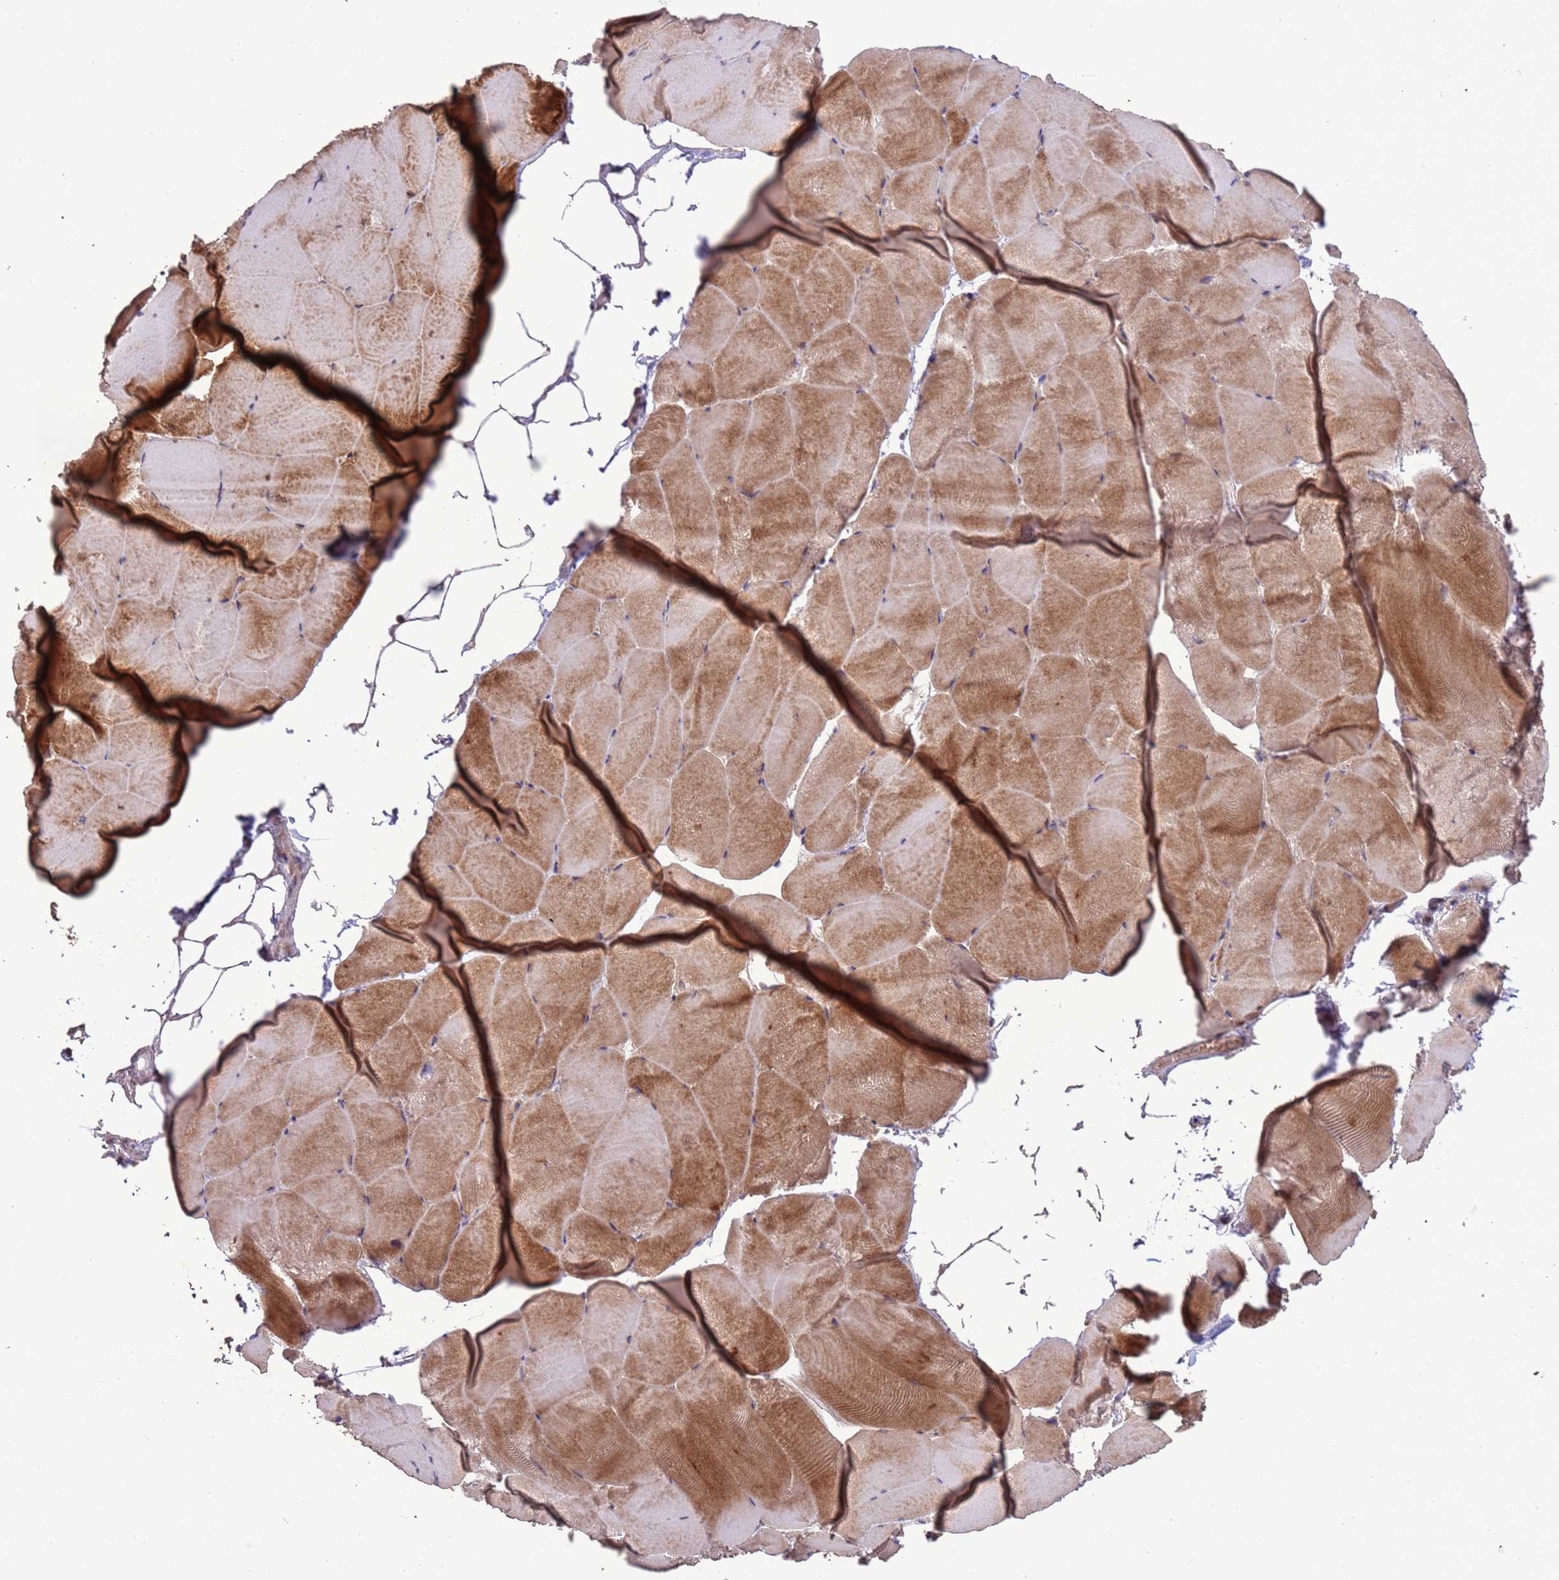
{"staining": {"intensity": "strong", "quantity": "25%-75%", "location": "cytoplasmic/membranous"}, "tissue": "skeletal muscle", "cell_type": "Myocytes", "image_type": "normal", "snomed": [{"axis": "morphology", "description": "Normal tissue, NOS"}, {"axis": "topography", "description": "Skeletal muscle"}], "caption": "An immunohistochemistry (IHC) micrograph of unremarkable tissue is shown. Protein staining in brown labels strong cytoplasmic/membranous positivity in skeletal muscle within myocytes. The protein is shown in brown color, while the nuclei are stained blue.", "gene": "SLC9B2", "patient": {"sex": "female", "age": 64}}